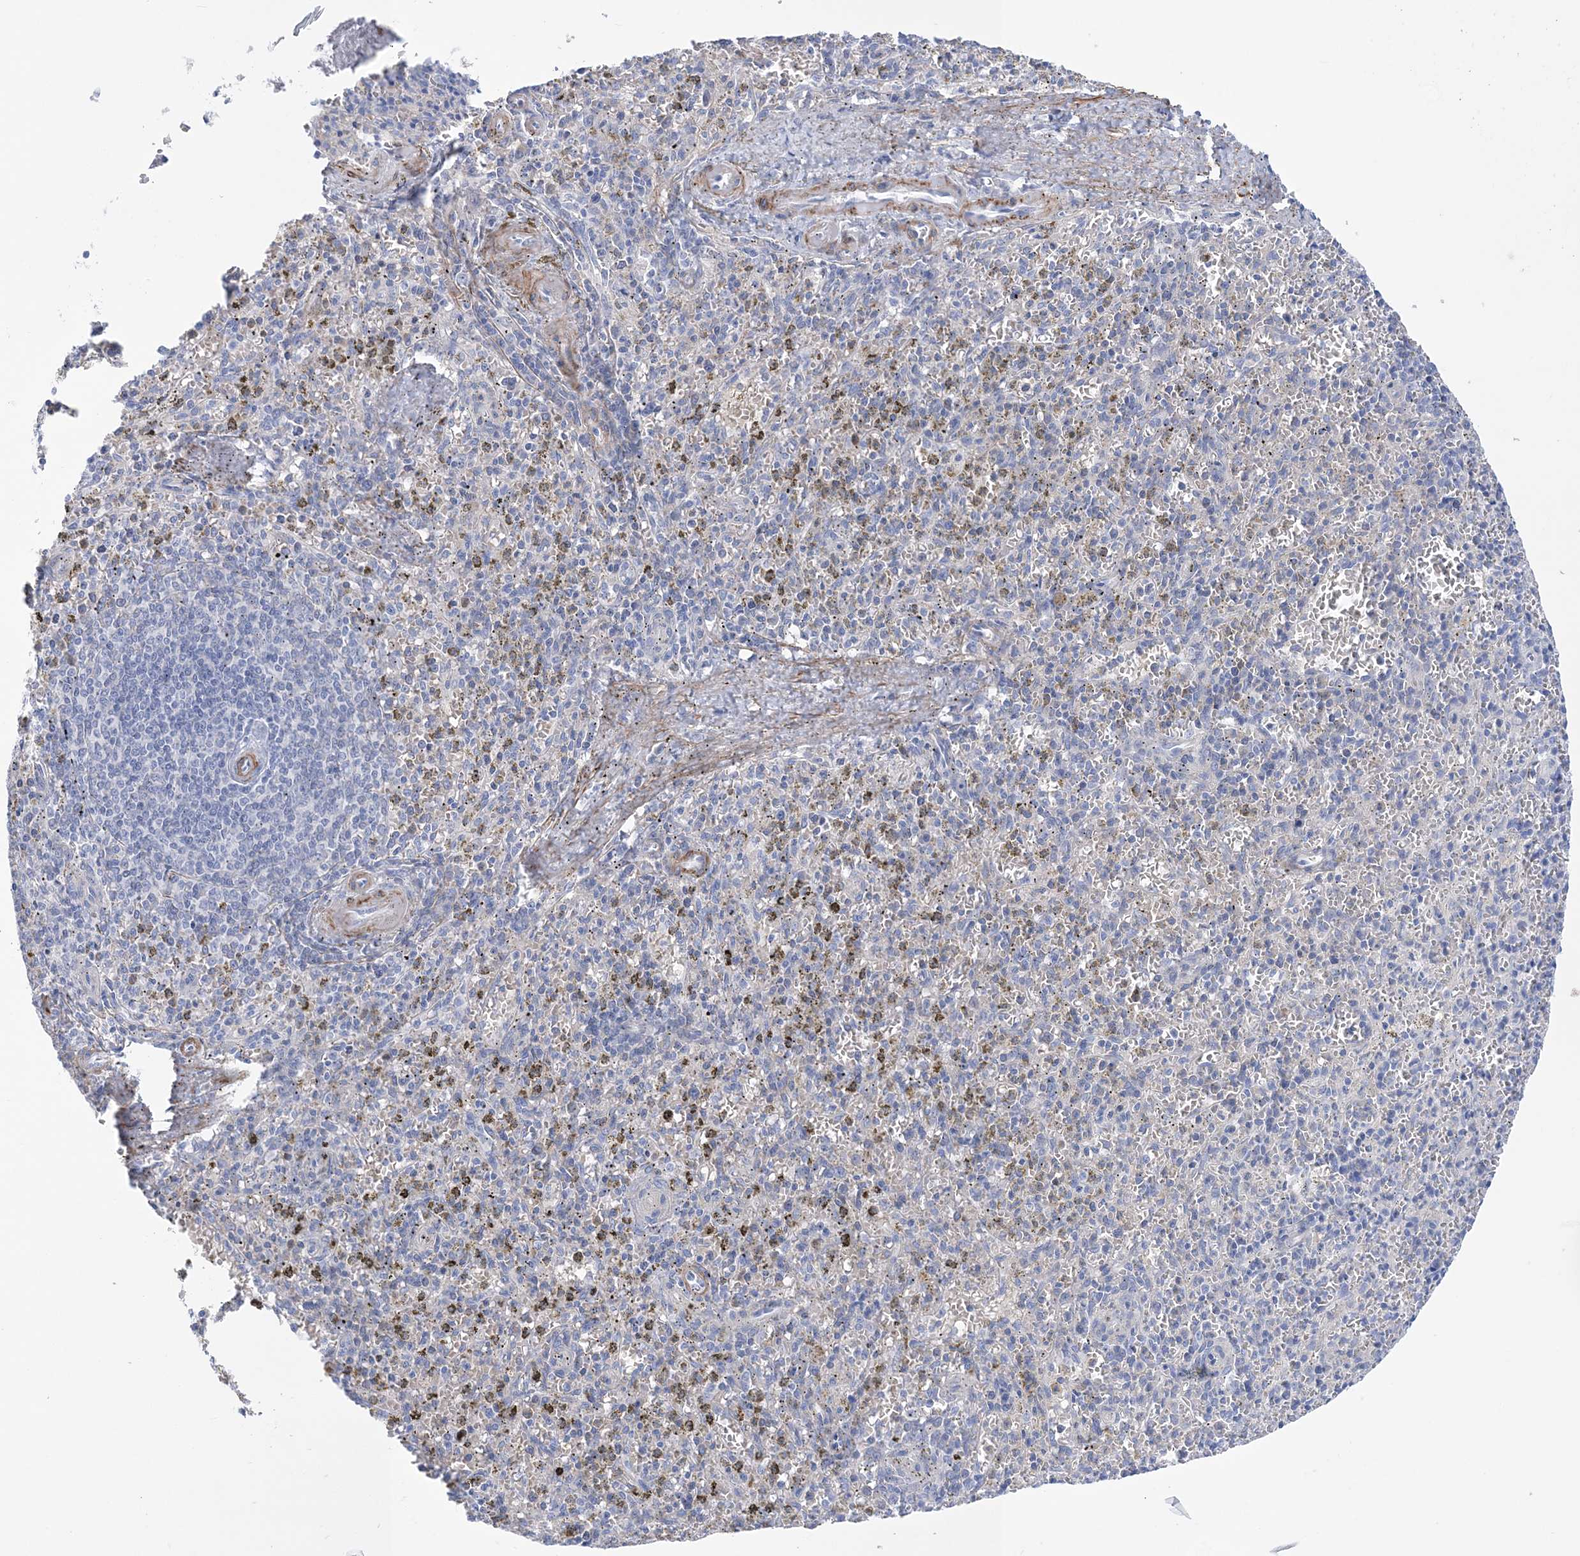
{"staining": {"intensity": "negative", "quantity": "none", "location": "none"}, "tissue": "spleen", "cell_type": "Cells in red pulp", "image_type": "normal", "snomed": [{"axis": "morphology", "description": "Normal tissue, NOS"}, {"axis": "topography", "description": "Spleen"}], "caption": "The IHC image has no significant staining in cells in red pulp of spleen.", "gene": "WDR74", "patient": {"sex": "male", "age": 72}}